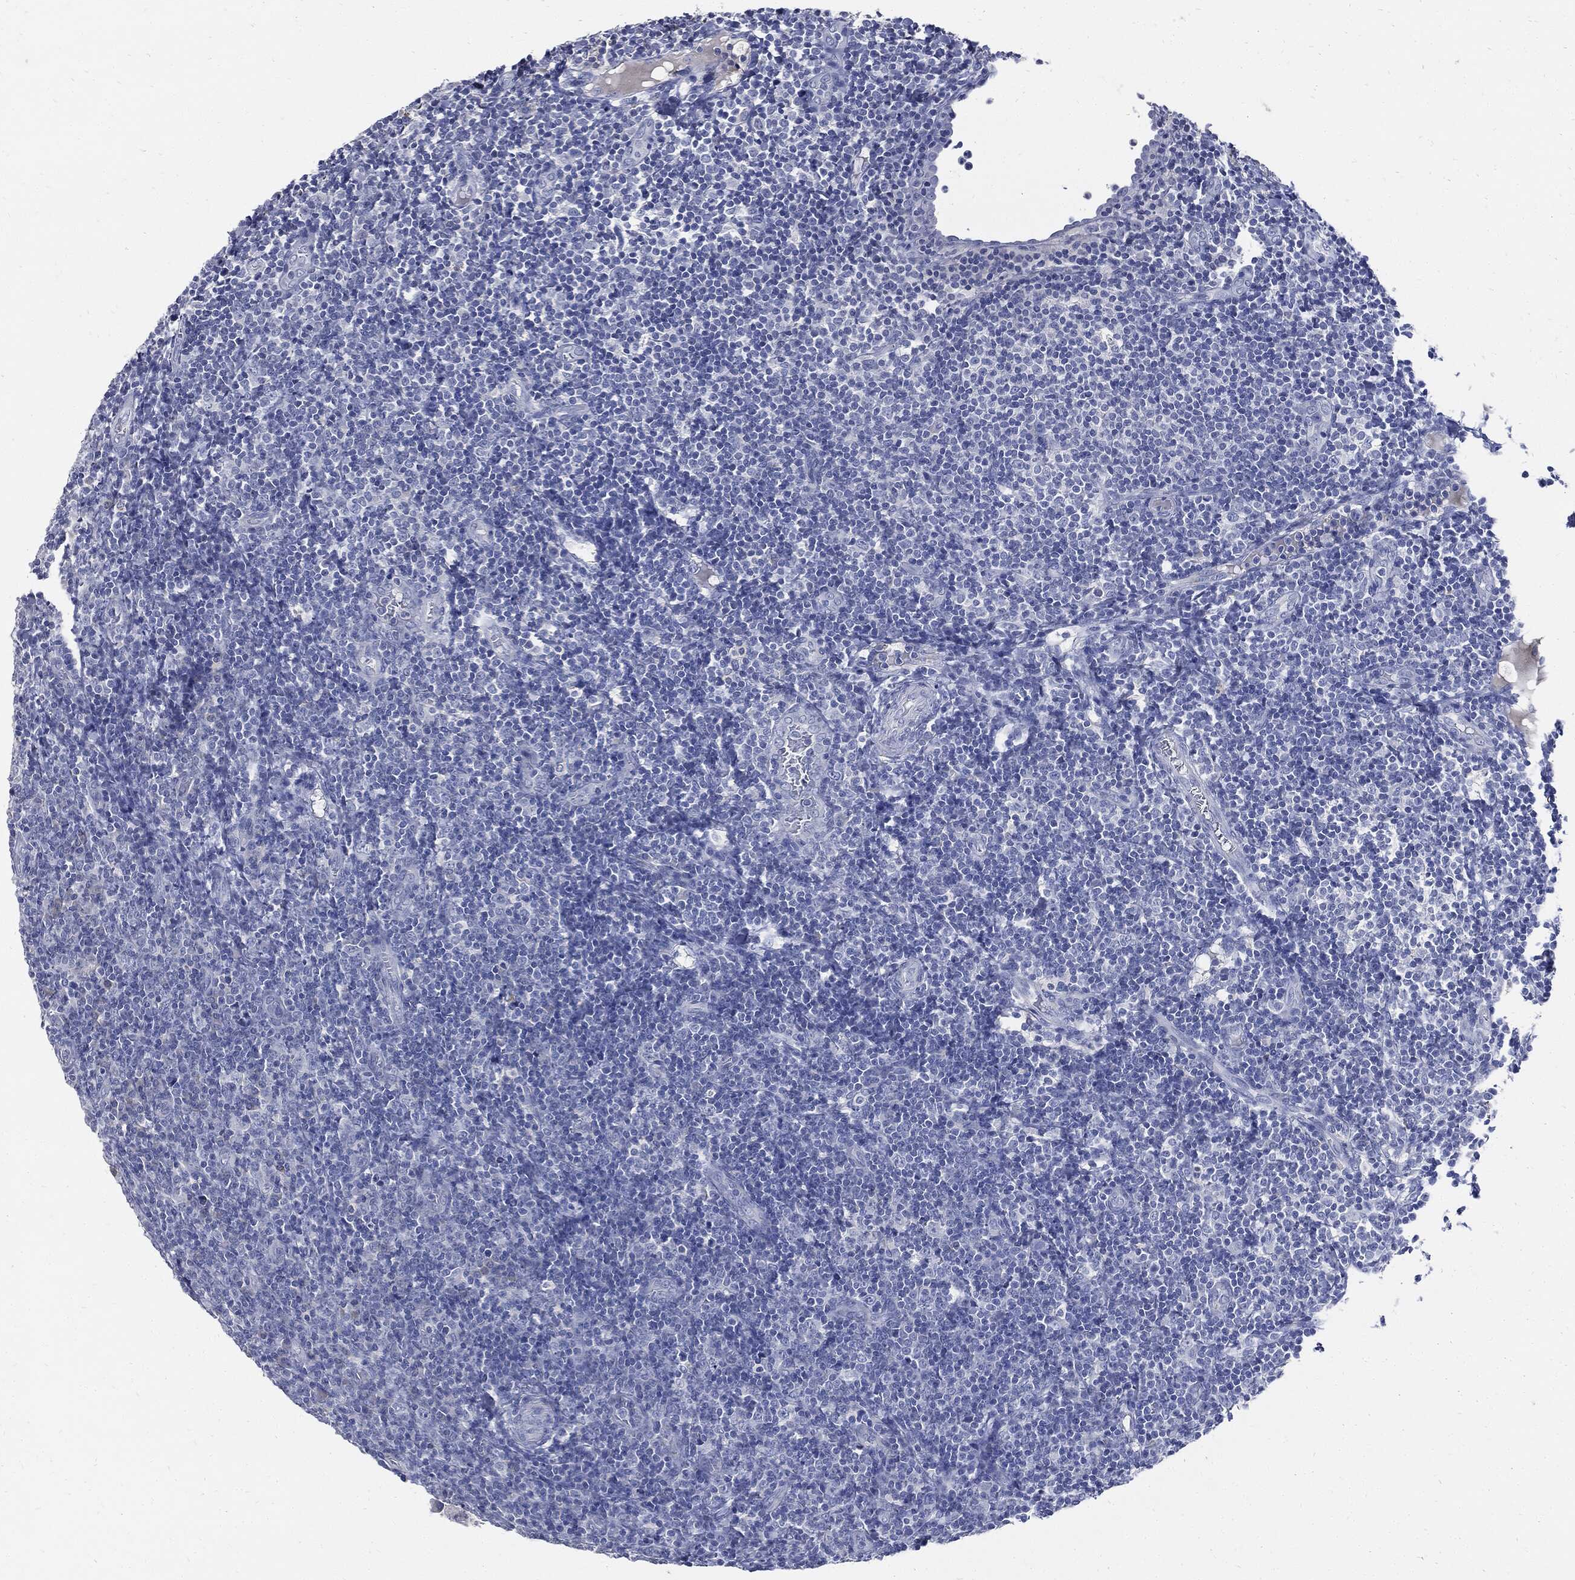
{"staining": {"intensity": "negative", "quantity": "none", "location": "none"}, "tissue": "tonsil", "cell_type": "Germinal center cells", "image_type": "normal", "snomed": [{"axis": "morphology", "description": "Normal tissue, NOS"}, {"axis": "topography", "description": "Tonsil"}], "caption": "Histopathology image shows no significant protein expression in germinal center cells of normal tonsil. (DAB (3,3'-diaminobenzidine) IHC, high magnification).", "gene": "CPE", "patient": {"sex": "female", "age": 5}}